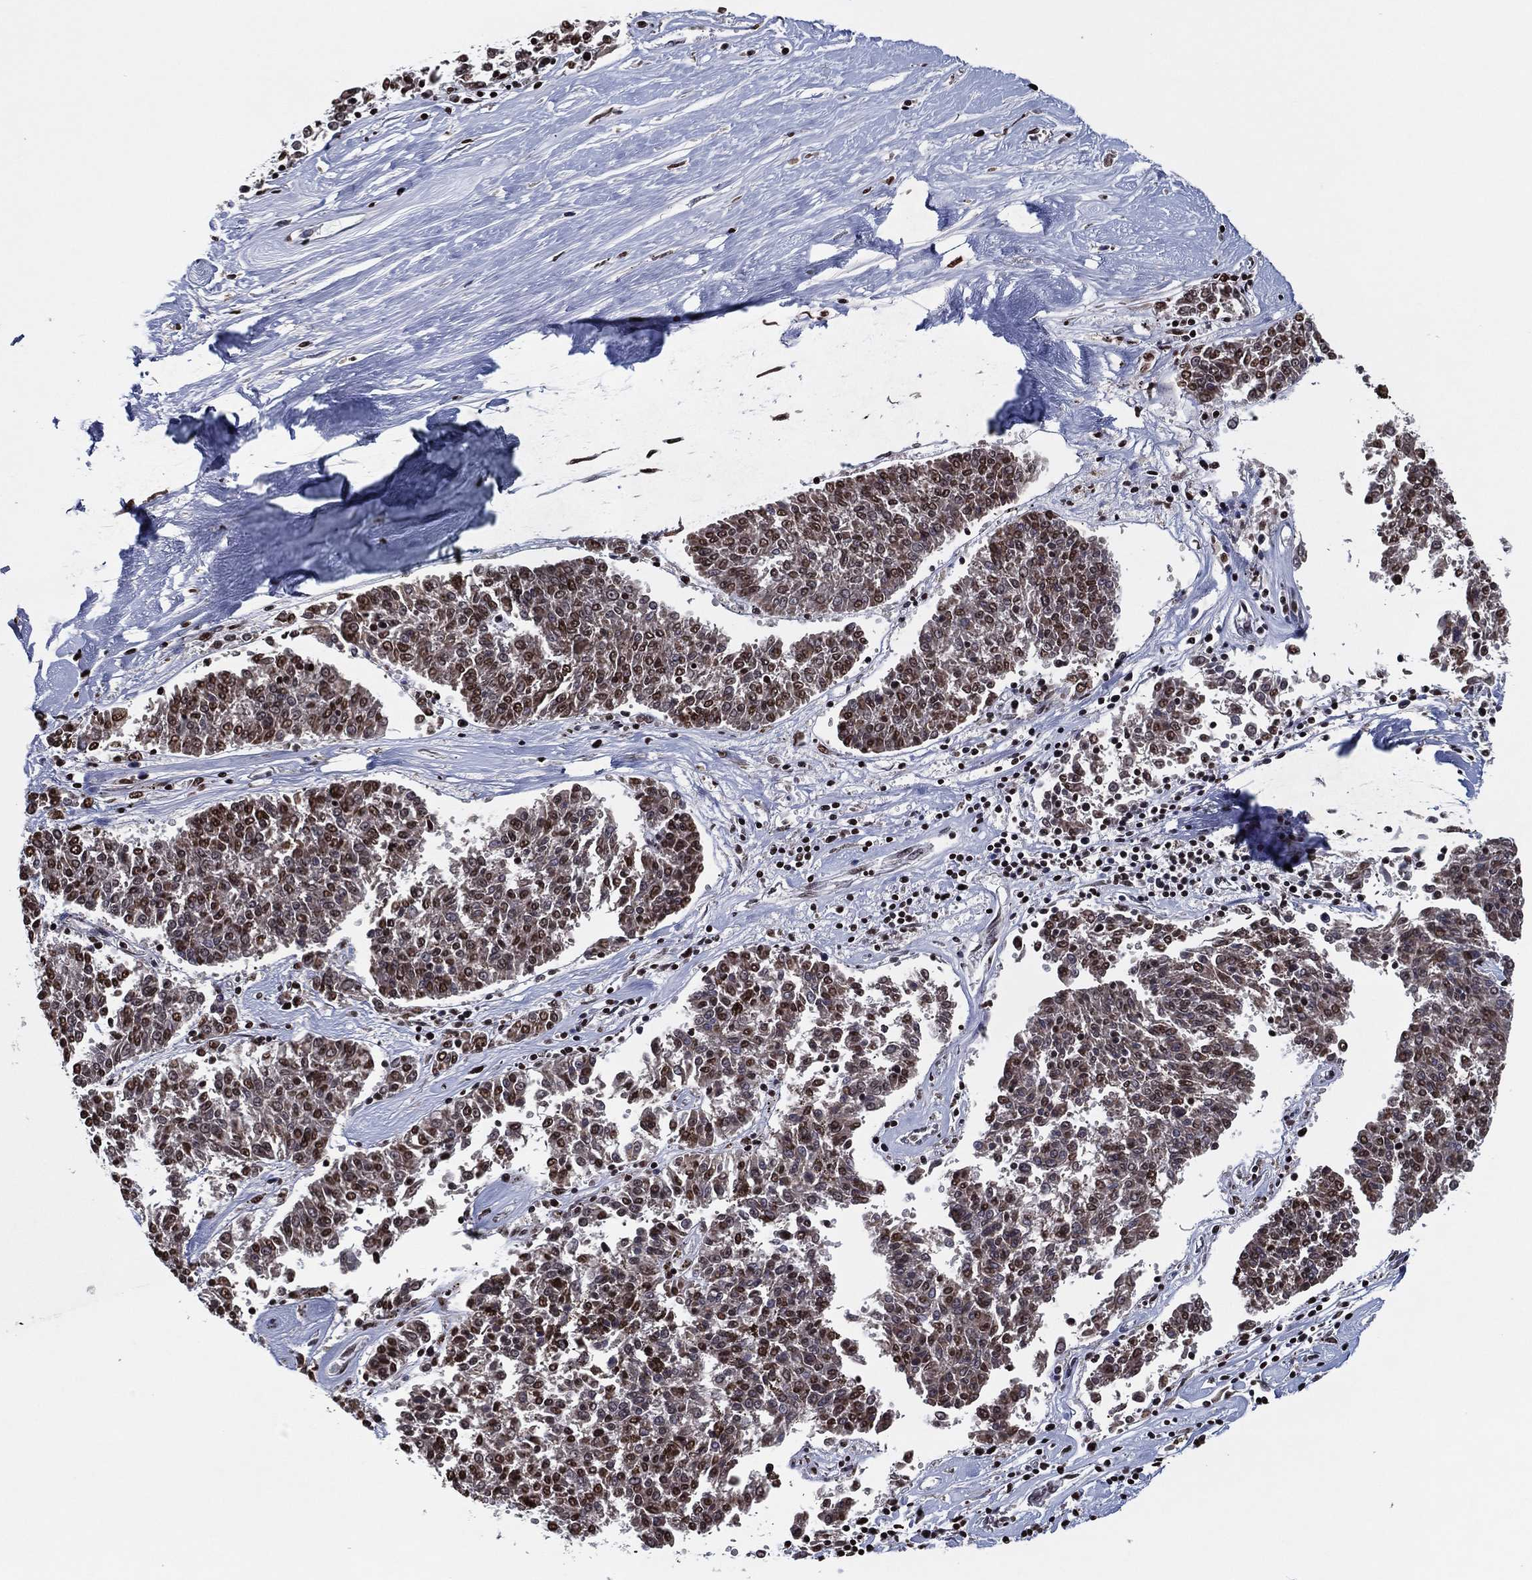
{"staining": {"intensity": "moderate", "quantity": "25%-75%", "location": "nuclear"}, "tissue": "melanoma", "cell_type": "Tumor cells", "image_type": "cancer", "snomed": [{"axis": "morphology", "description": "Malignant melanoma, NOS"}, {"axis": "topography", "description": "Skin"}], "caption": "Melanoma stained with a brown dye reveals moderate nuclear positive expression in about 25%-75% of tumor cells.", "gene": "ZBTB42", "patient": {"sex": "female", "age": 72}}